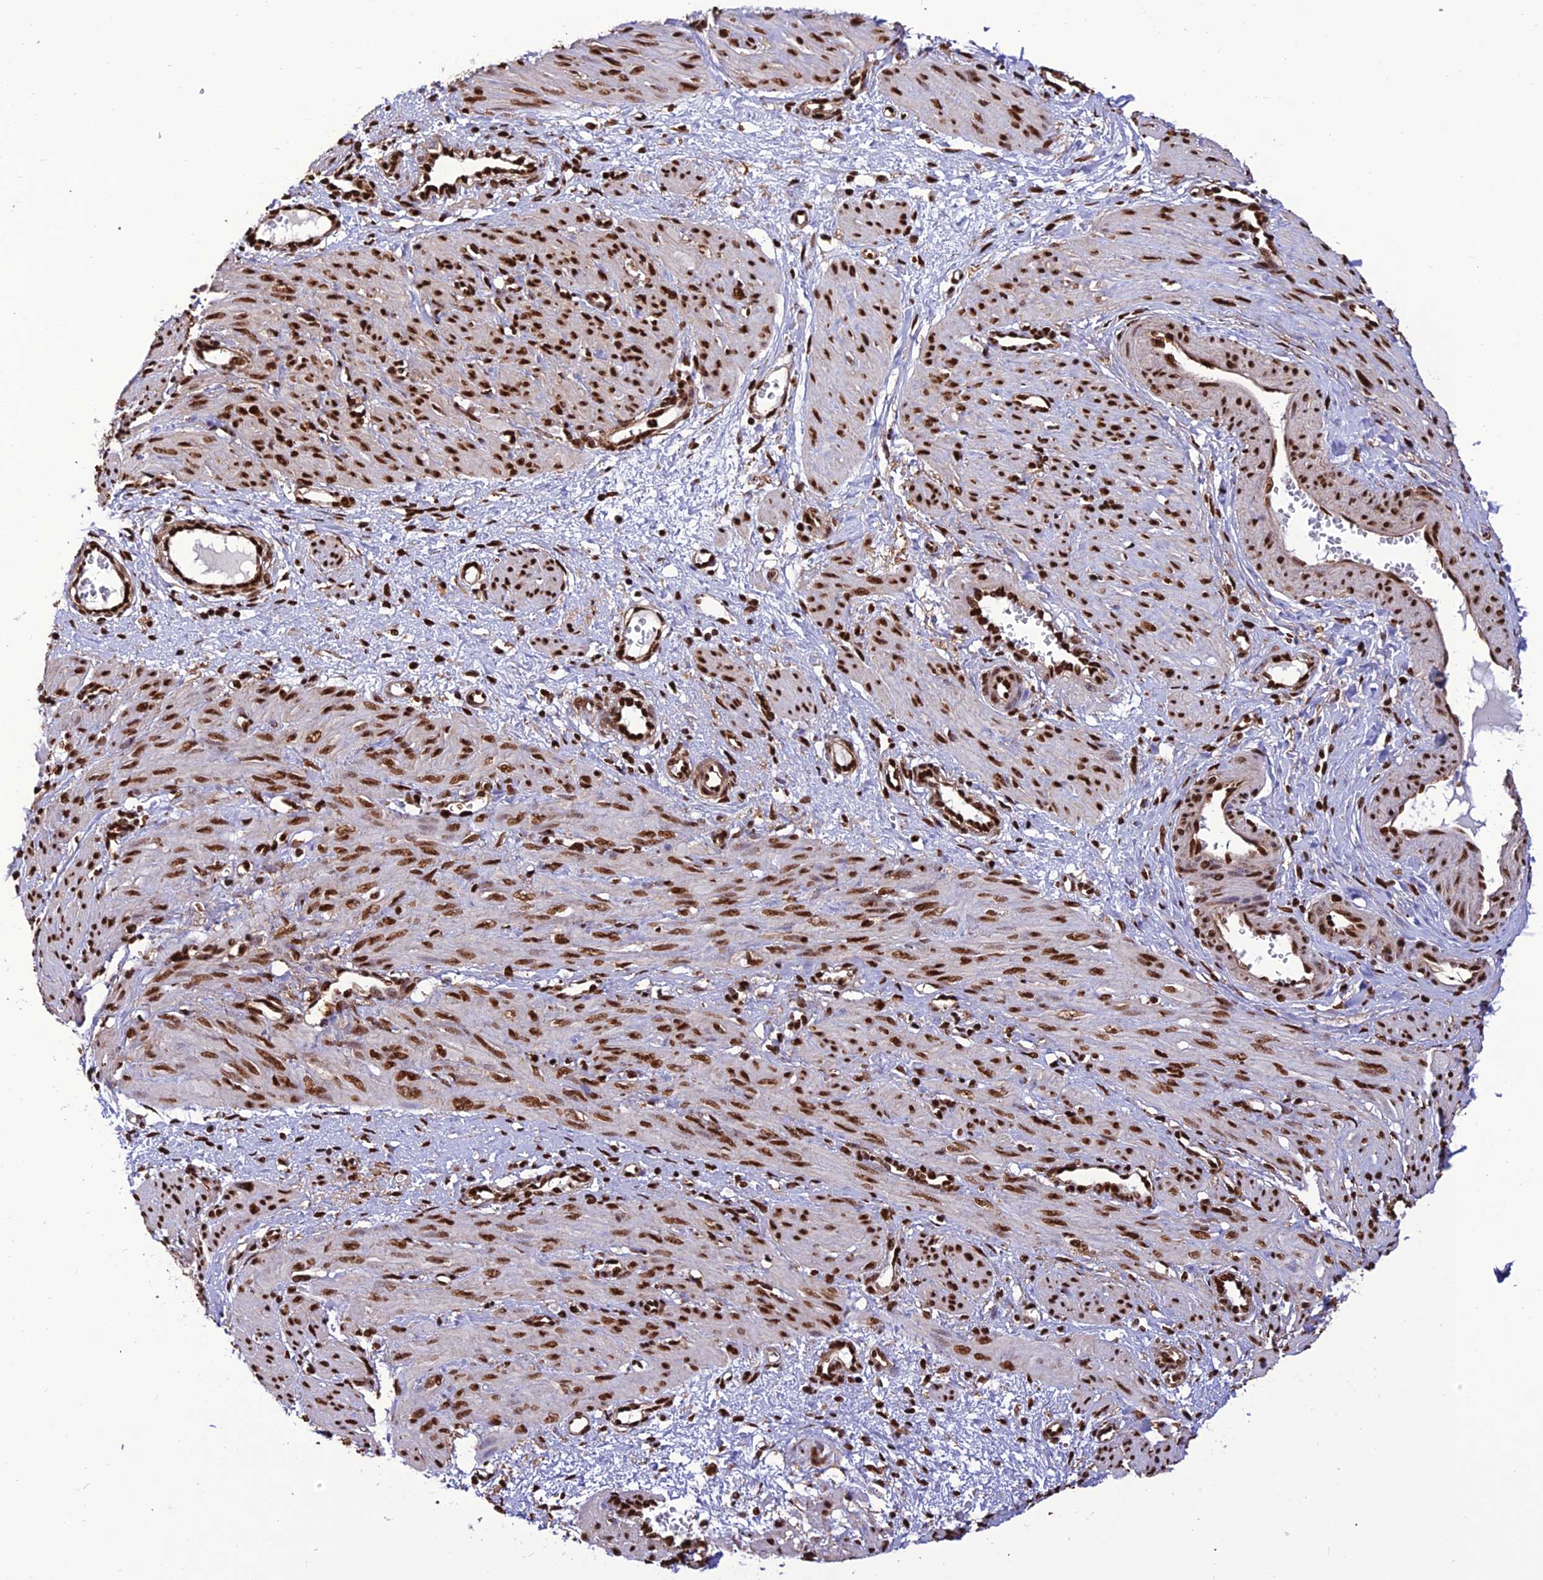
{"staining": {"intensity": "strong", "quantity": ">75%", "location": "nuclear"}, "tissue": "smooth muscle", "cell_type": "Smooth muscle cells", "image_type": "normal", "snomed": [{"axis": "morphology", "description": "Normal tissue, NOS"}, {"axis": "topography", "description": "Endometrium"}], "caption": "Immunohistochemical staining of benign smooth muscle demonstrates high levels of strong nuclear expression in approximately >75% of smooth muscle cells. (Stains: DAB in brown, nuclei in blue, Microscopy: brightfield microscopy at high magnification).", "gene": "INO80E", "patient": {"sex": "female", "age": 33}}